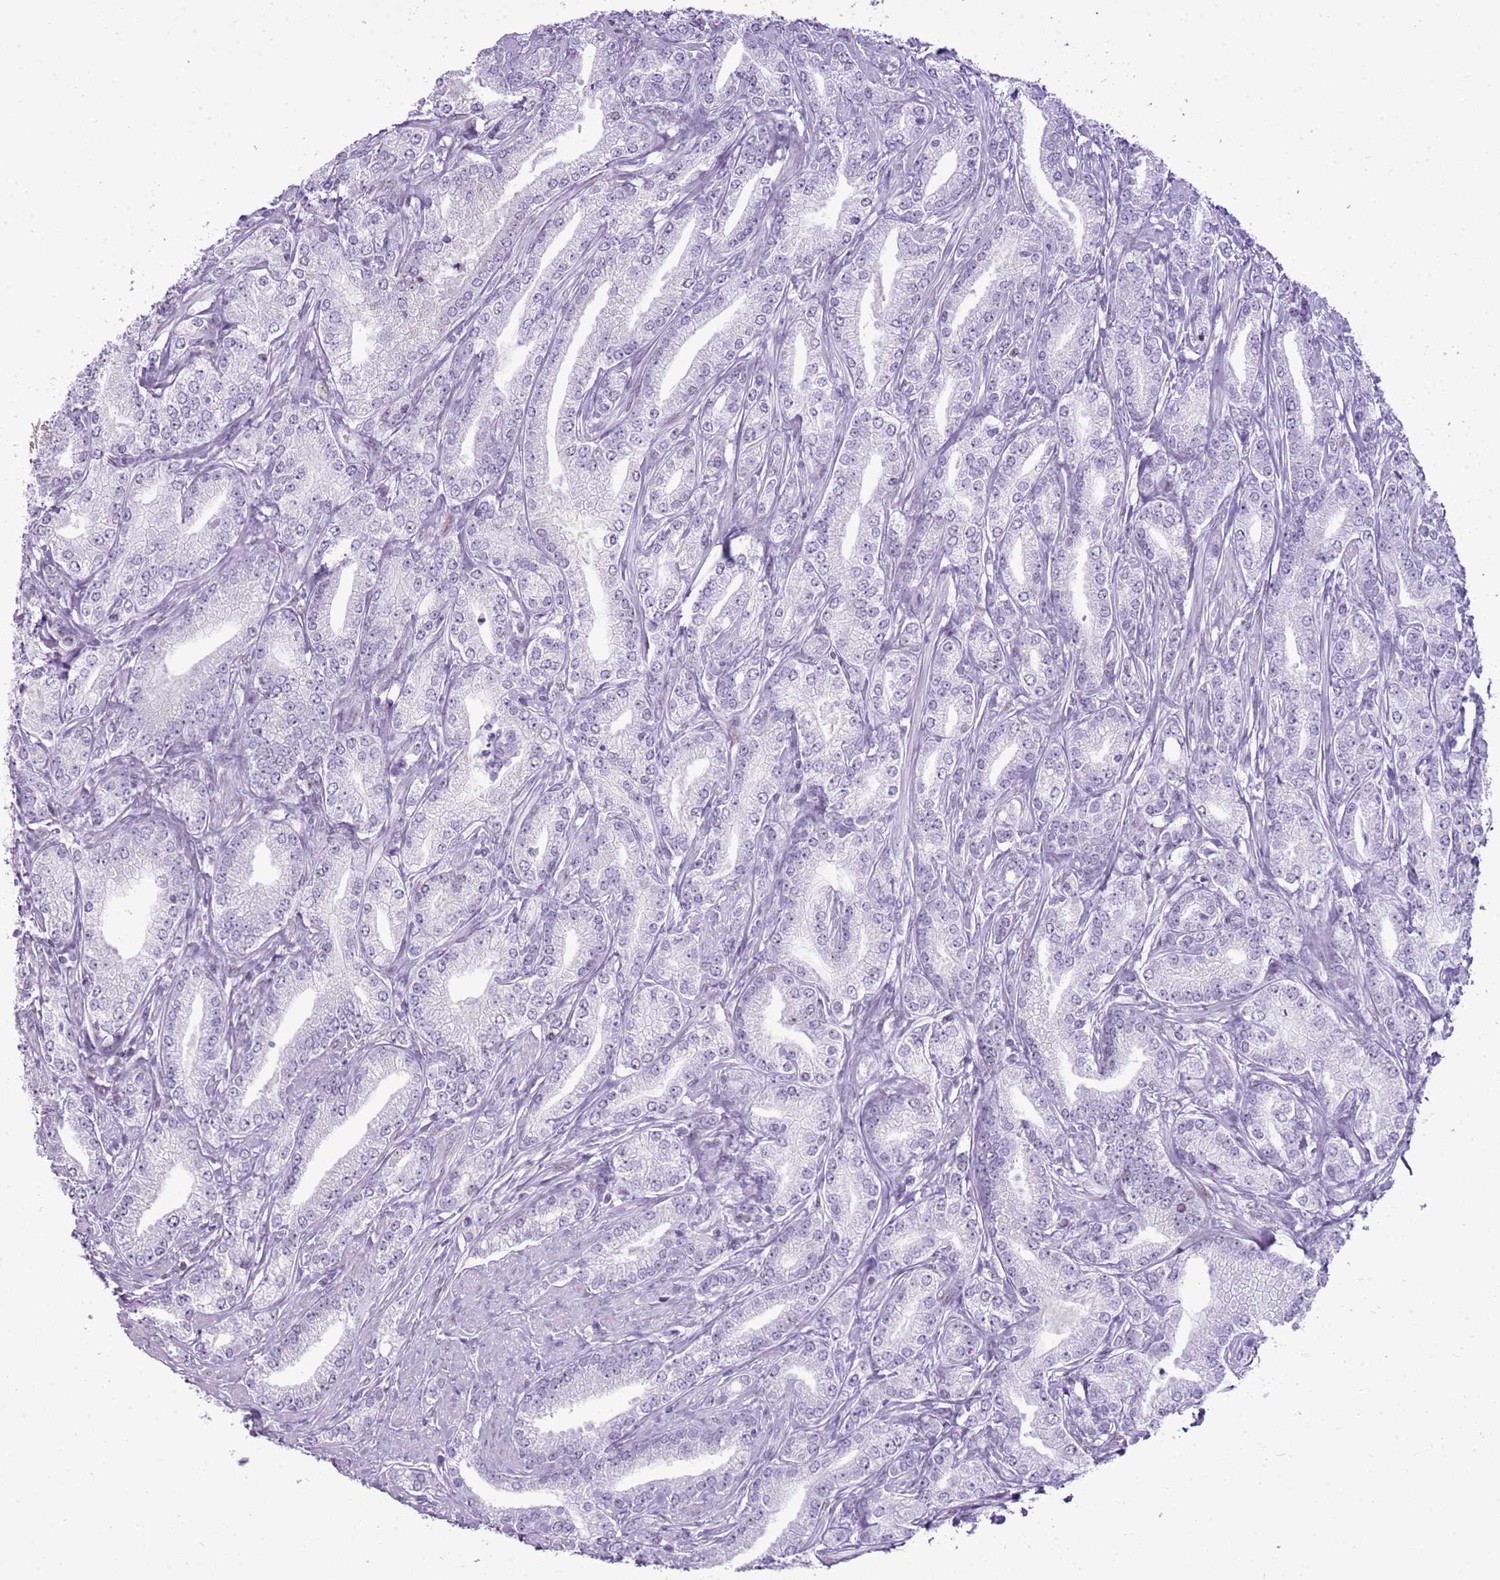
{"staining": {"intensity": "negative", "quantity": "none", "location": "none"}, "tissue": "prostate cancer", "cell_type": "Tumor cells", "image_type": "cancer", "snomed": [{"axis": "morphology", "description": "Adenocarcinoma, High grade"}, {"axis": "topography", "description": "Prostate"}], "caption": "Tumor cells are negative for protein expression in human prostate cancer (high-grade adenocarcinoma). The staining was performed using DAB to visualize the protein expression in brown, while the nuclei were stained in blue with hematoxylin (Magnification: 20x).", "gene": "ASIP", "patient": {"sex": "male", "age": 66}}